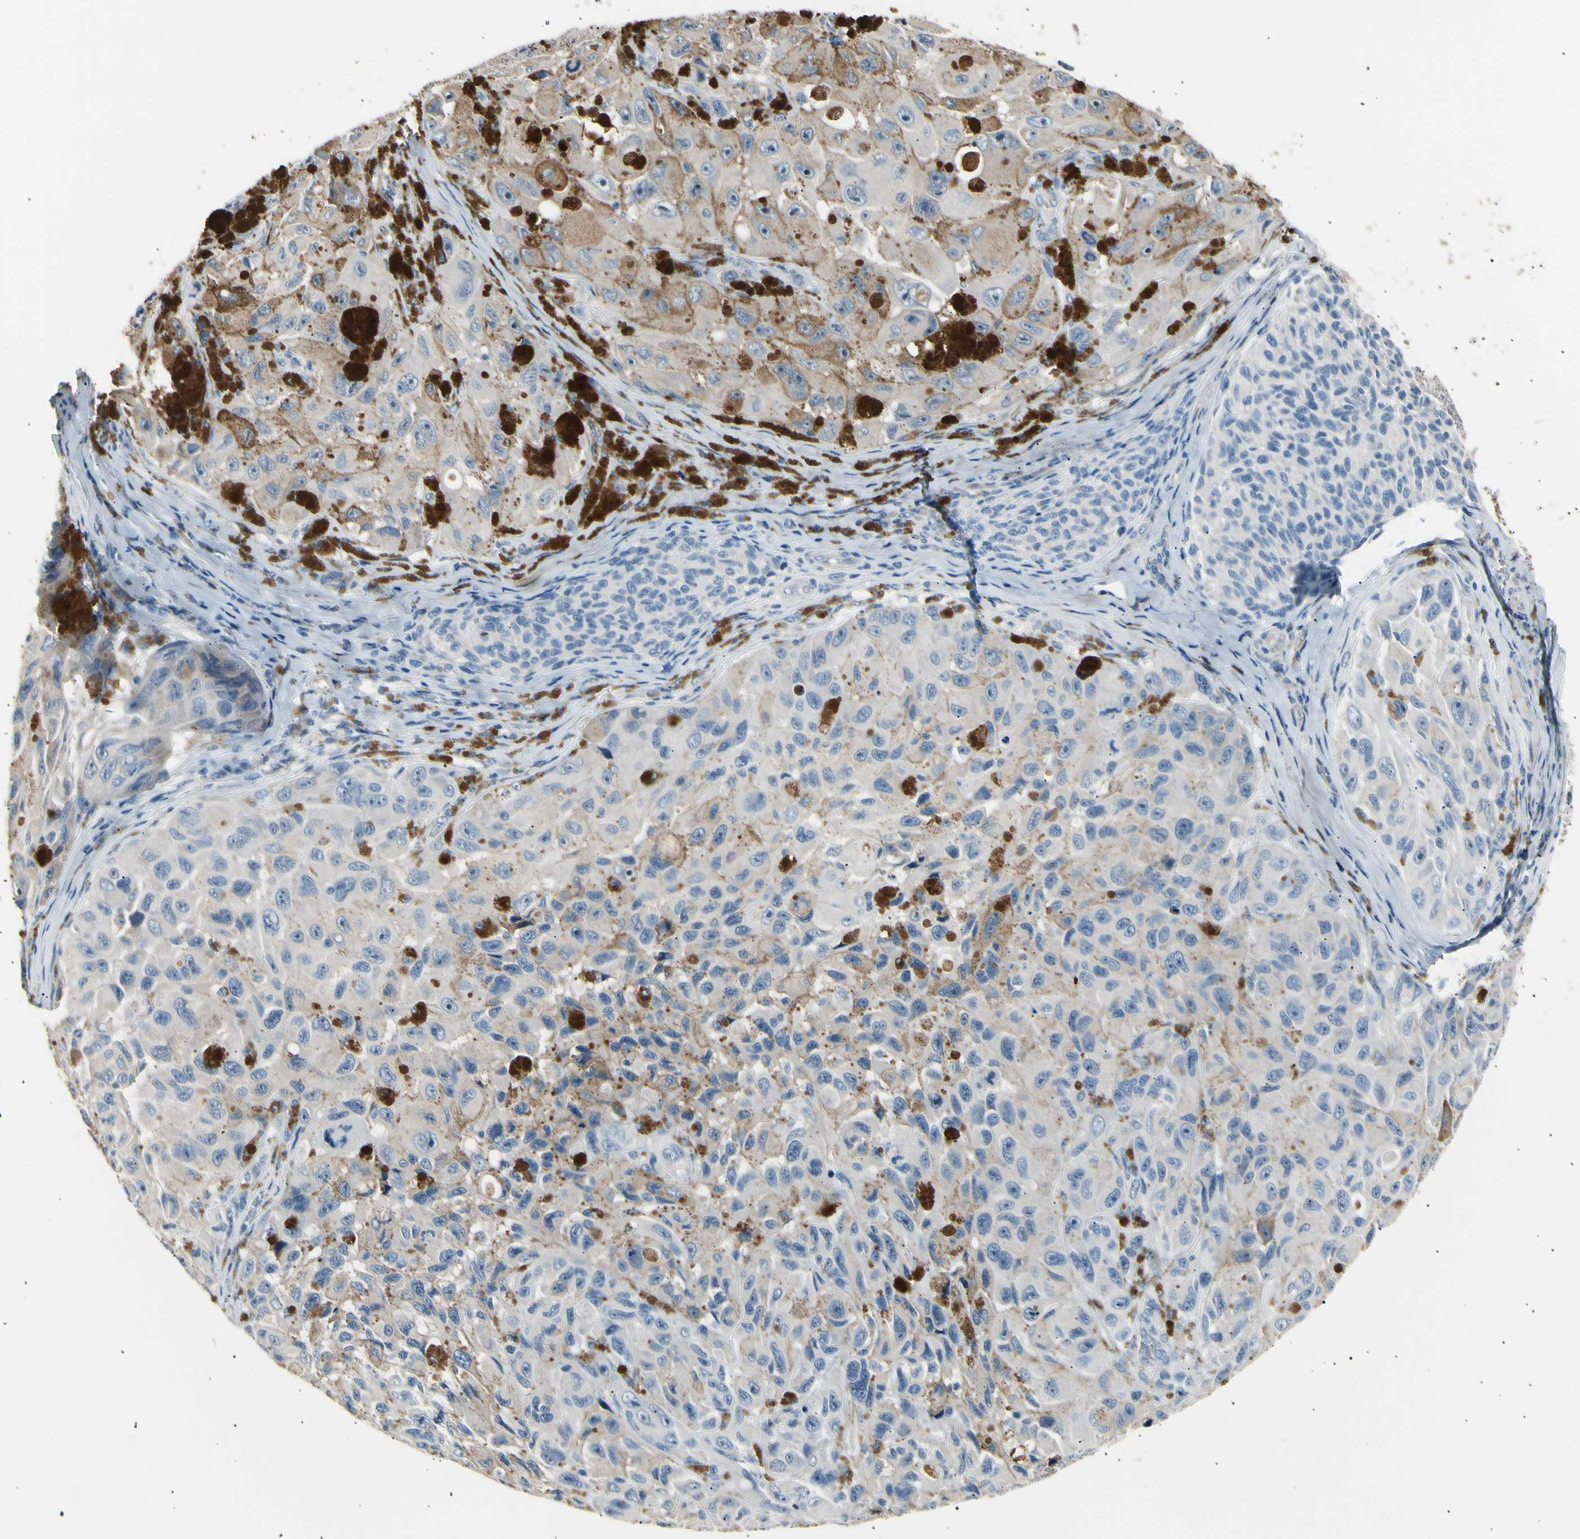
{"staining": {"intensity": "negative", "quantity": "none", "location": "none"}, "tissue": "melanoma", "cell_type": "Tumor cells", "image_type": "cancer", "snomed": [{"axis": "morphology", "description": "Malignant melanoma, NOS"}, {"axis": "topography", "description": "Skin"}], "caption": "Malignant melanoma stained for a protein using IHC shows no positivity tumor cells.", "gene": "LDLR", "patient": {"sex": "female", "age": 73}}